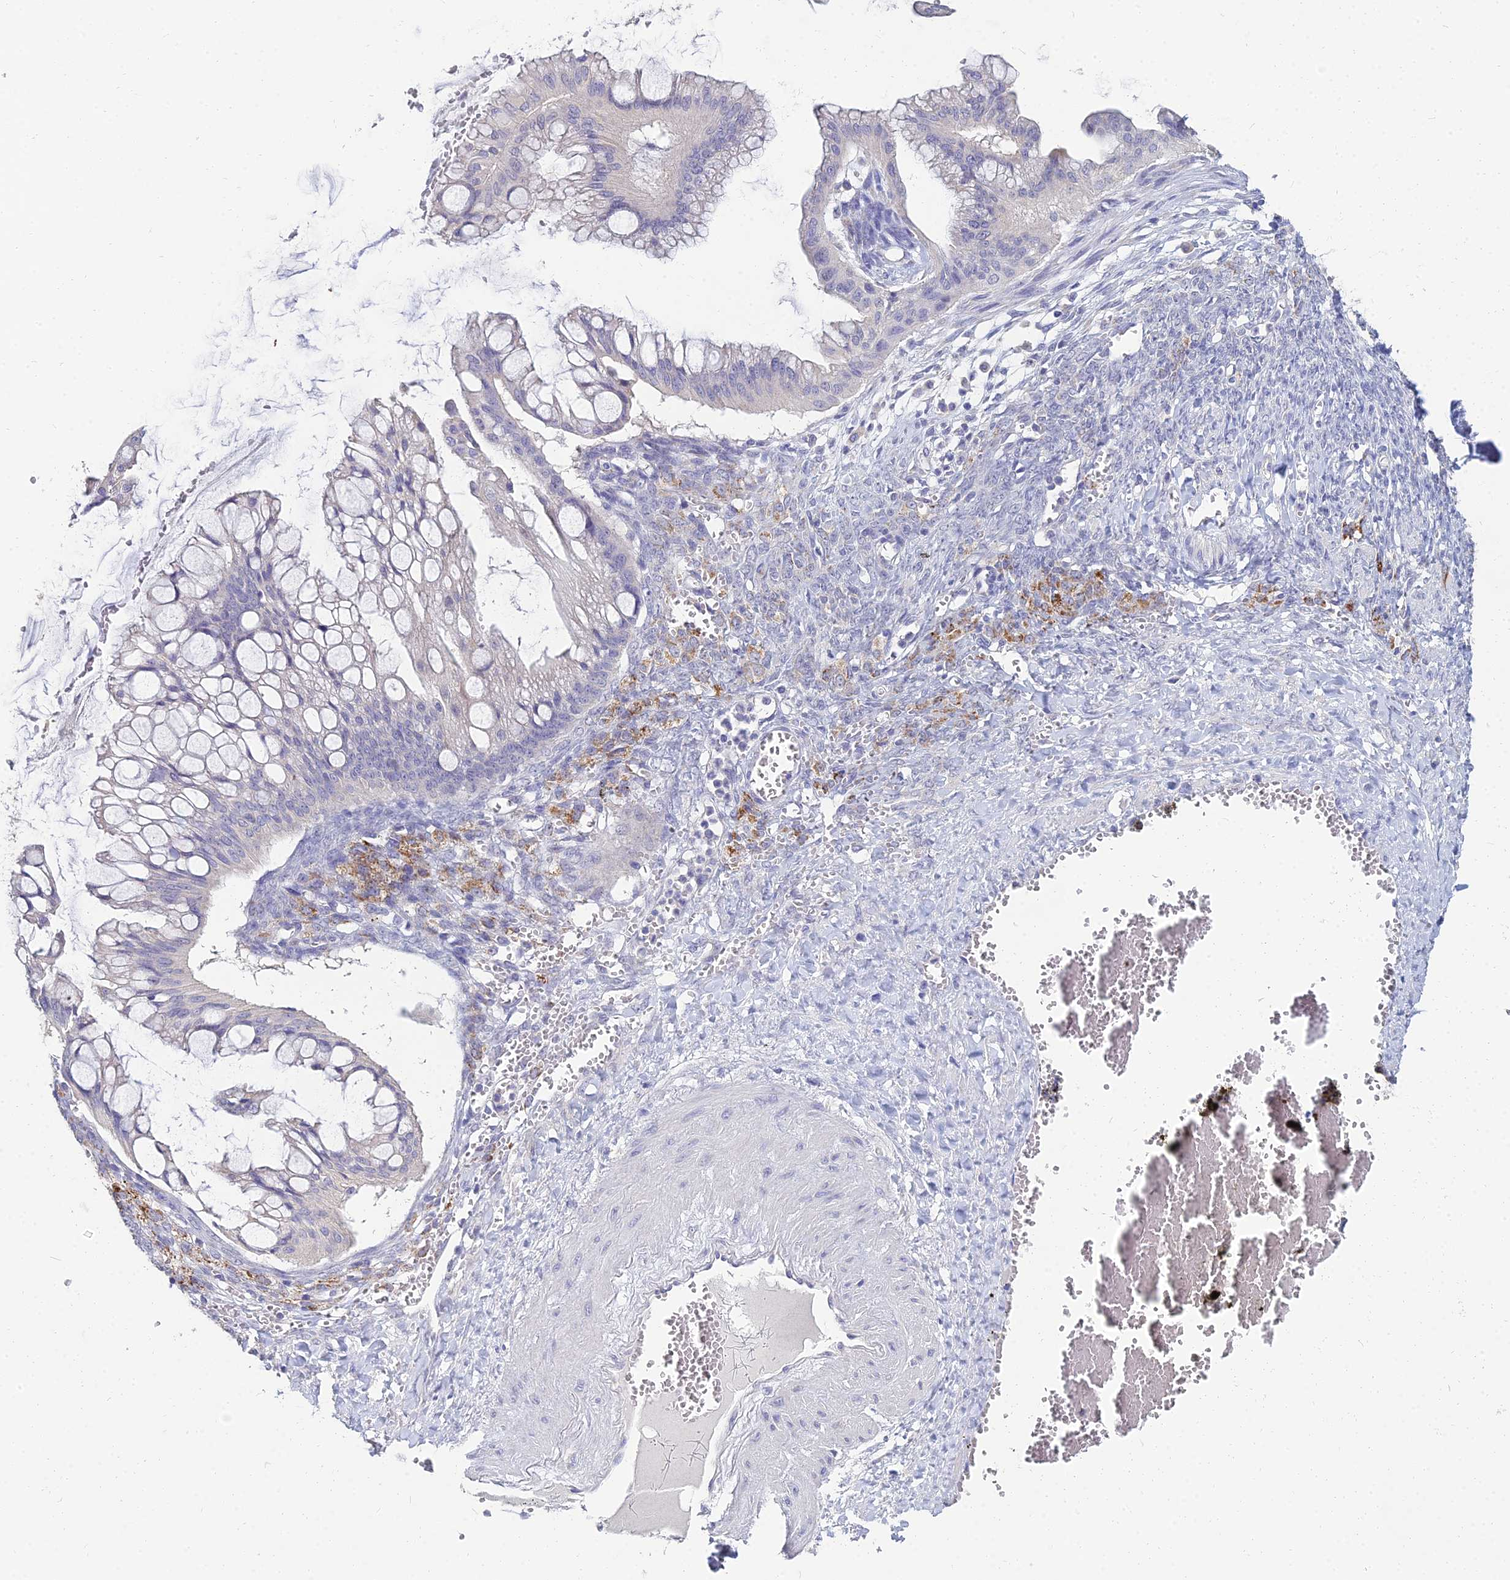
{"staining": {"intensity": "negative", "quantity": "none", "location": "none"}, "tissue": "ovarian cancer", "cell_type": "Tumor cells", "image_type": "cancer", "snomed": [{"axis": "morphology", "description": "Cystadenocarcinoma, mucinous, NOS"}, {"axis": "topography", "description": "Ovary"}], "caption": "The IHC micrograph has no significant expression in tumor cells of ovarian cancer (mucinous cystadenocarcinoma) tissue.", "gene": "NPY", "patient": {"sex": "female", "age": 73}}